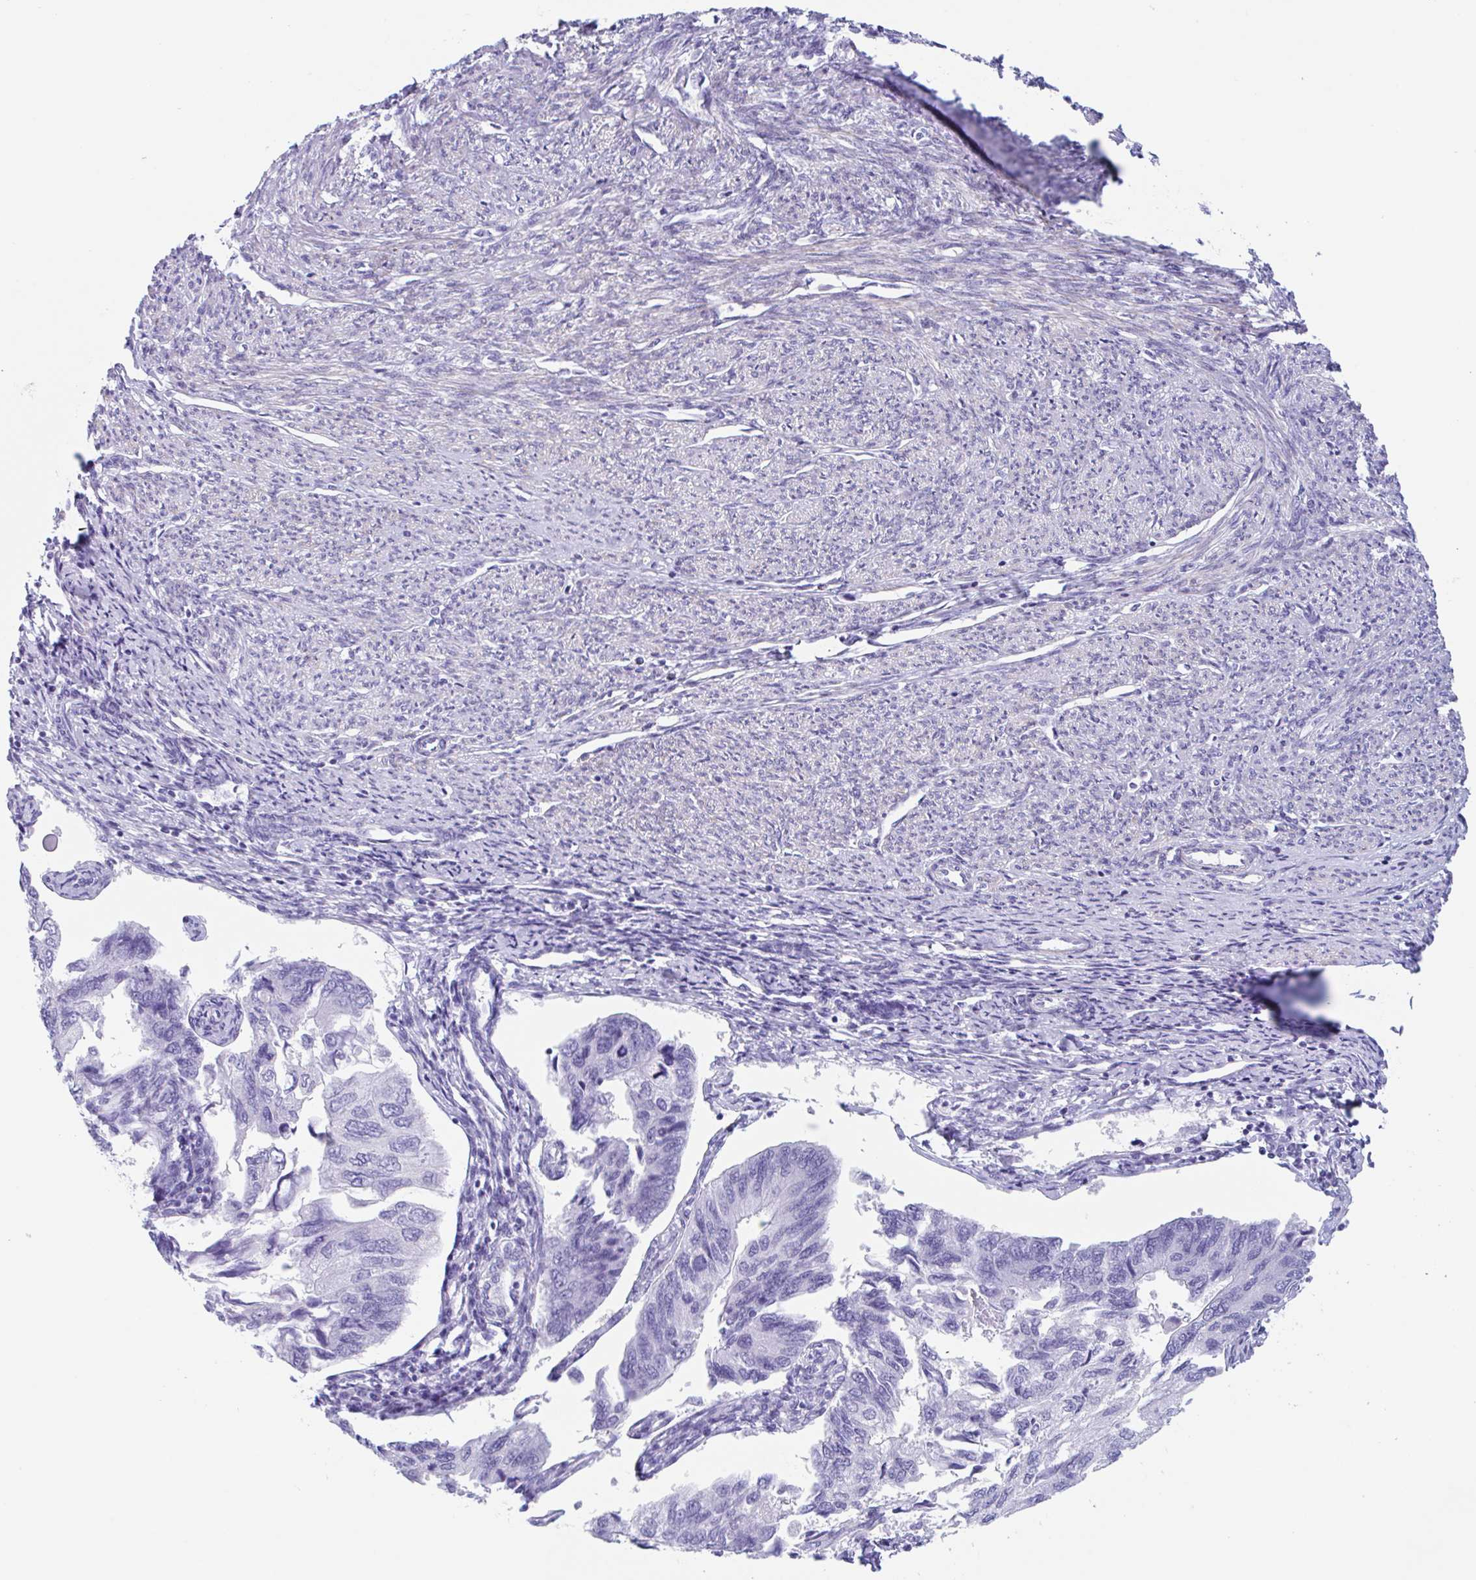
{"staining": {"intensity": "negative", "quantity": "none", "location": "none"}, "tissue": "endometrial cancer", "cell_type": "Tumor cells", "image_type": "cancer", "snomed": [{"axis": "morphology", "description": "Carcinoma, NOS"}, {"axis": "topography", "description": "Uterus"}], "caption": "Immunohistochemical staining of carcinoma (endometrial) shows no significant expression in tumor cells. (DAB immunohistochemistry, high magnification).", "gene": "TAS2R41", "patient": {"sex": "female", "age": 76}}